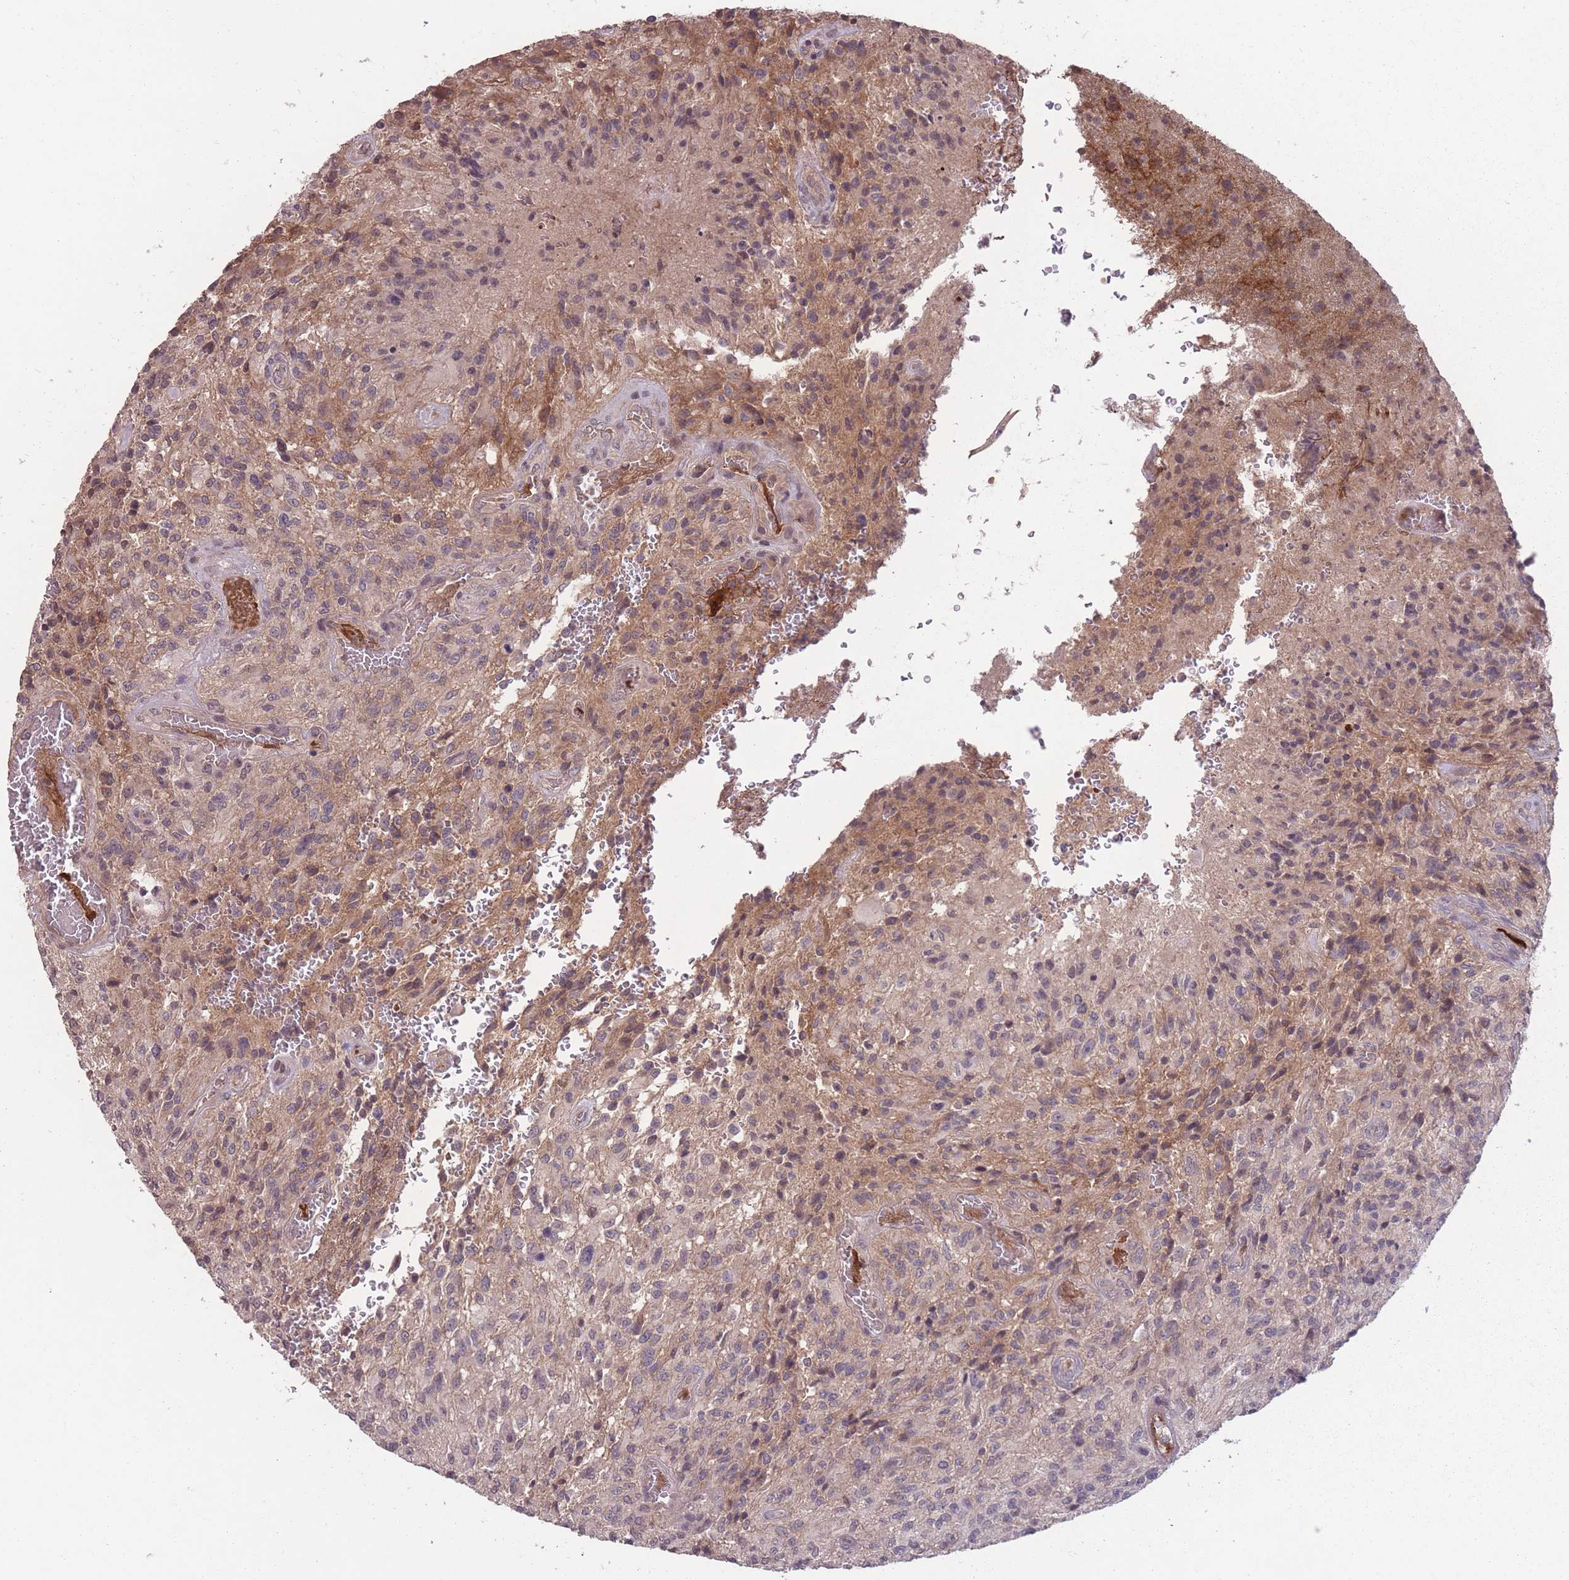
{"staining": {"intensity": "weak", "quantity": "<25%", "location": "cytoplasmic/membranous"}, "tissue": "glioma", "cell_type": "Tumor cells", "image_type": "cancer", "snomed": [{"axis": "morphology", "description": "Normal tissue, NOS"}, {"axis": "morphology", "description": "Glioma, malignant, High grade"}, {"axis": "topography", "description": "Cerebral cortex"}], "caption": "This is an IHC photomicrograph of human high-grade glioma (malignant). There is no positivity in tumor cells.", "gene": "ADCYAP1R1", "patient": {"sex": "male", "age": 56}}